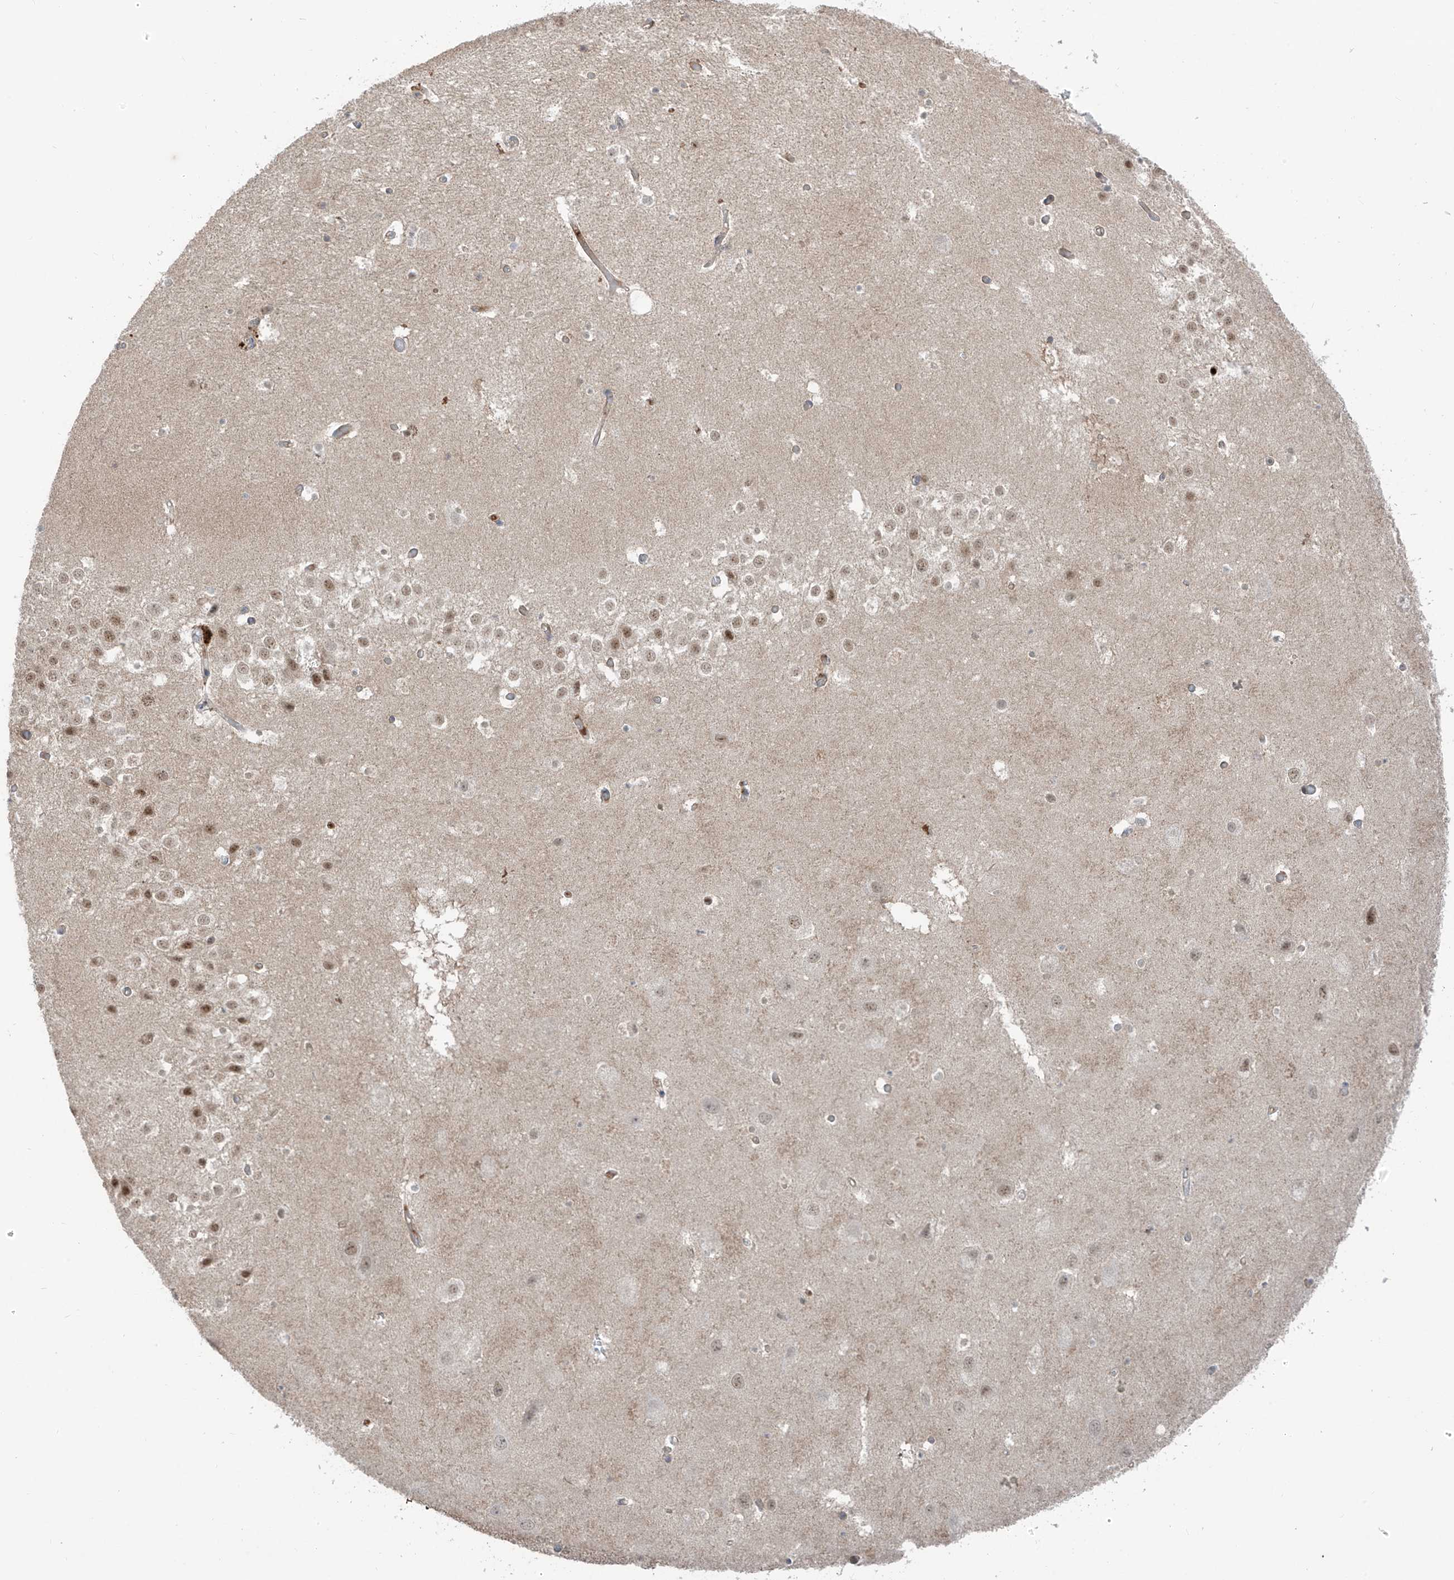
{"staining": {"intensity": "weak", "quantity": "<25%", "location": "nuclear"}, "tissue": "hippocampus", "cell_type": "Glial cells", "image_type": "normal", "snomed": [{"axis": "morphology", "description": "Normal tissue, NOS"}, {"axis": "topography", "description": "Hippocampus"}], "caption": "High magnification brightfield microscopy of unremarkable hippocampus stained with DAB (3,3'-diaminobenzidine) (brown) and counterstained with hematoxylin (blue): glial cells show no significant positivity.", "gene": "OGT", "patient": {"sex": "female", "age": 52}}